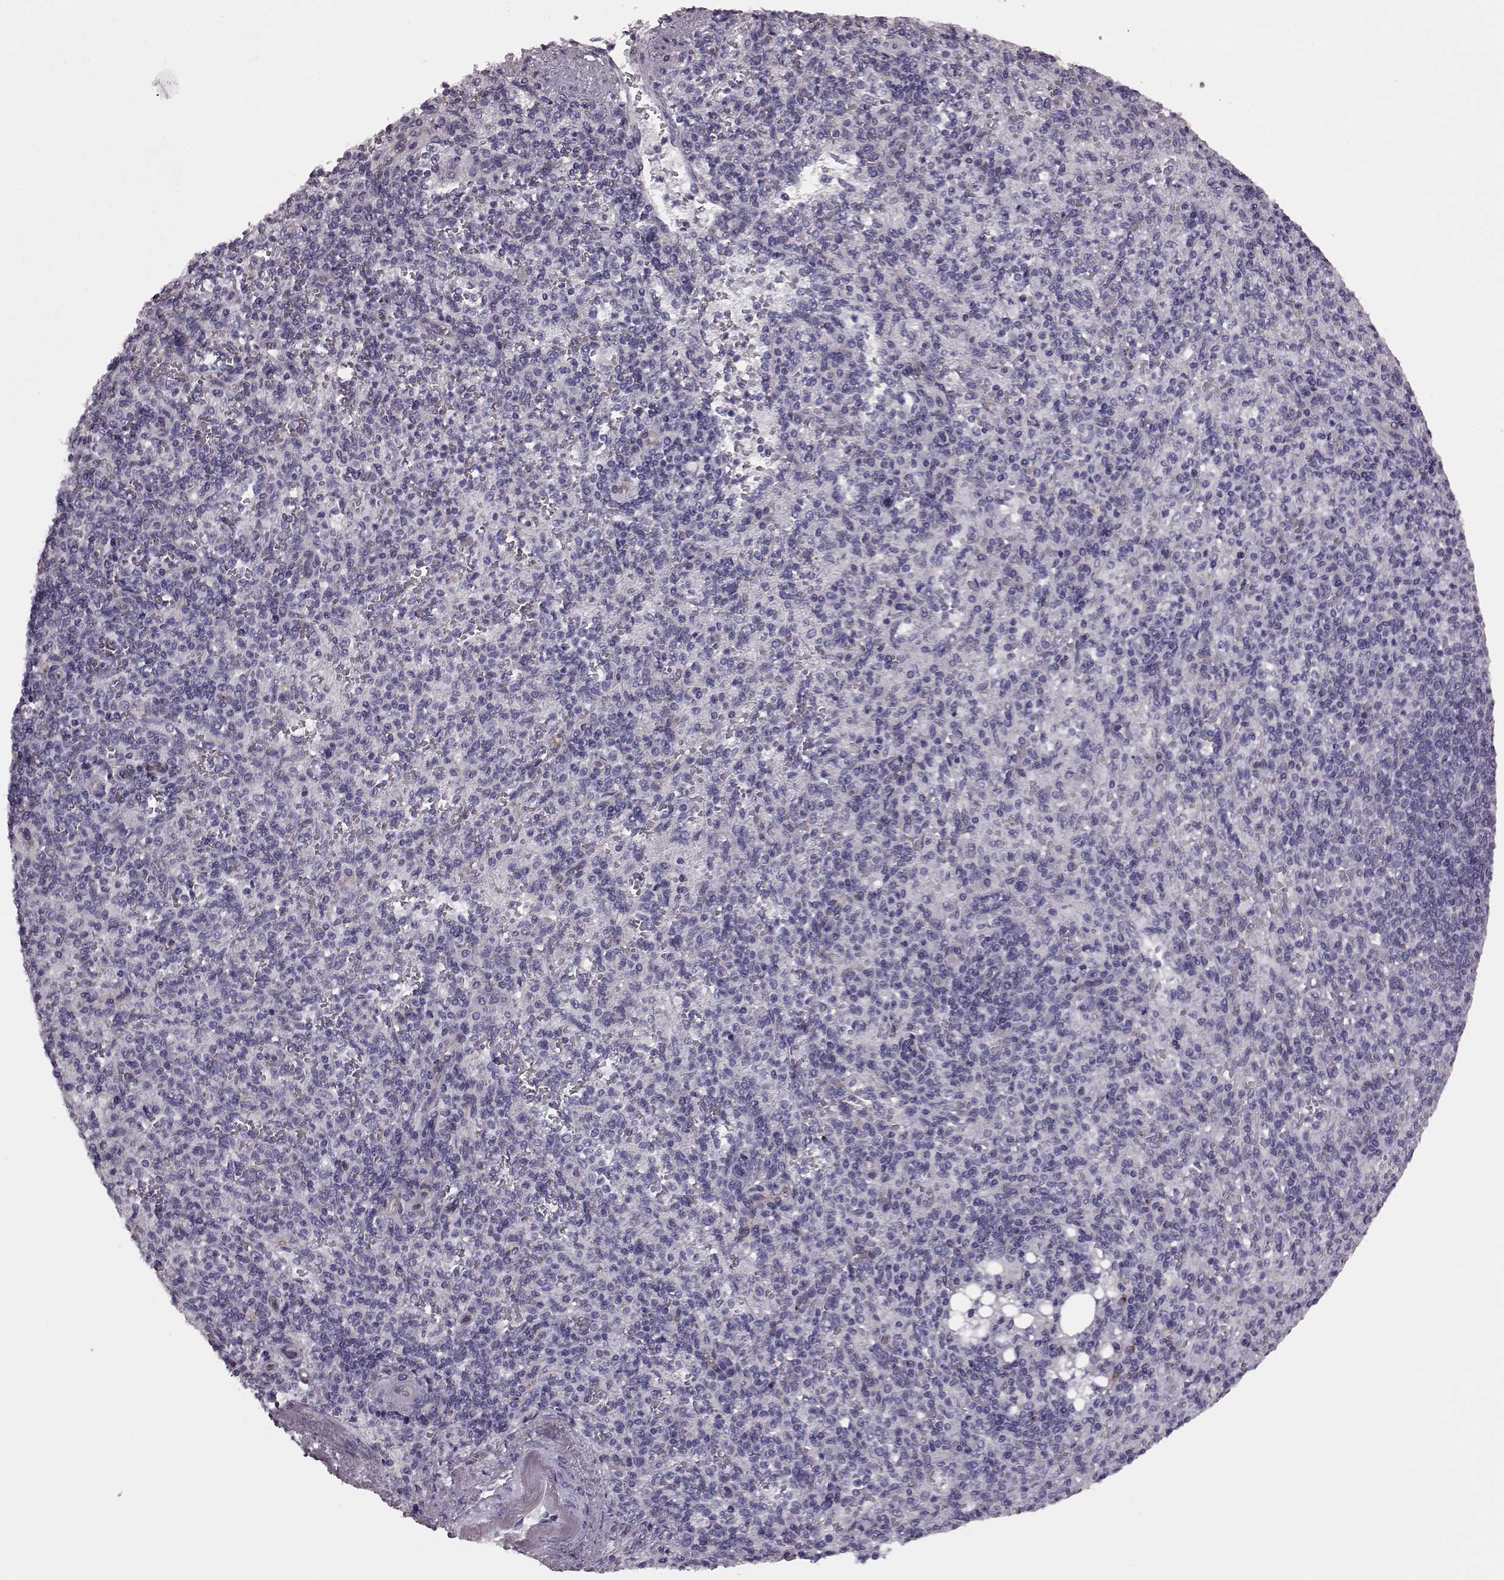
{"staining": {"intensity": "negative", "quantity": "none", "location": "none"}, "tissue": "spleen", "cell_type": "Cells in red pulp", "image_type": "normal", "snomed": [{"axis": "morphology", "description": "Normal tissue, NOS"}, {"axis": "topography", "description": "Spleen"}], "caption": "Immunohistochemistry of unremarkable spleen shows no staining in cells in red pulp. Nuclei are stained in blue.", "gene": "SNTG1", "patient": {"sex": "female", "age": 74}}